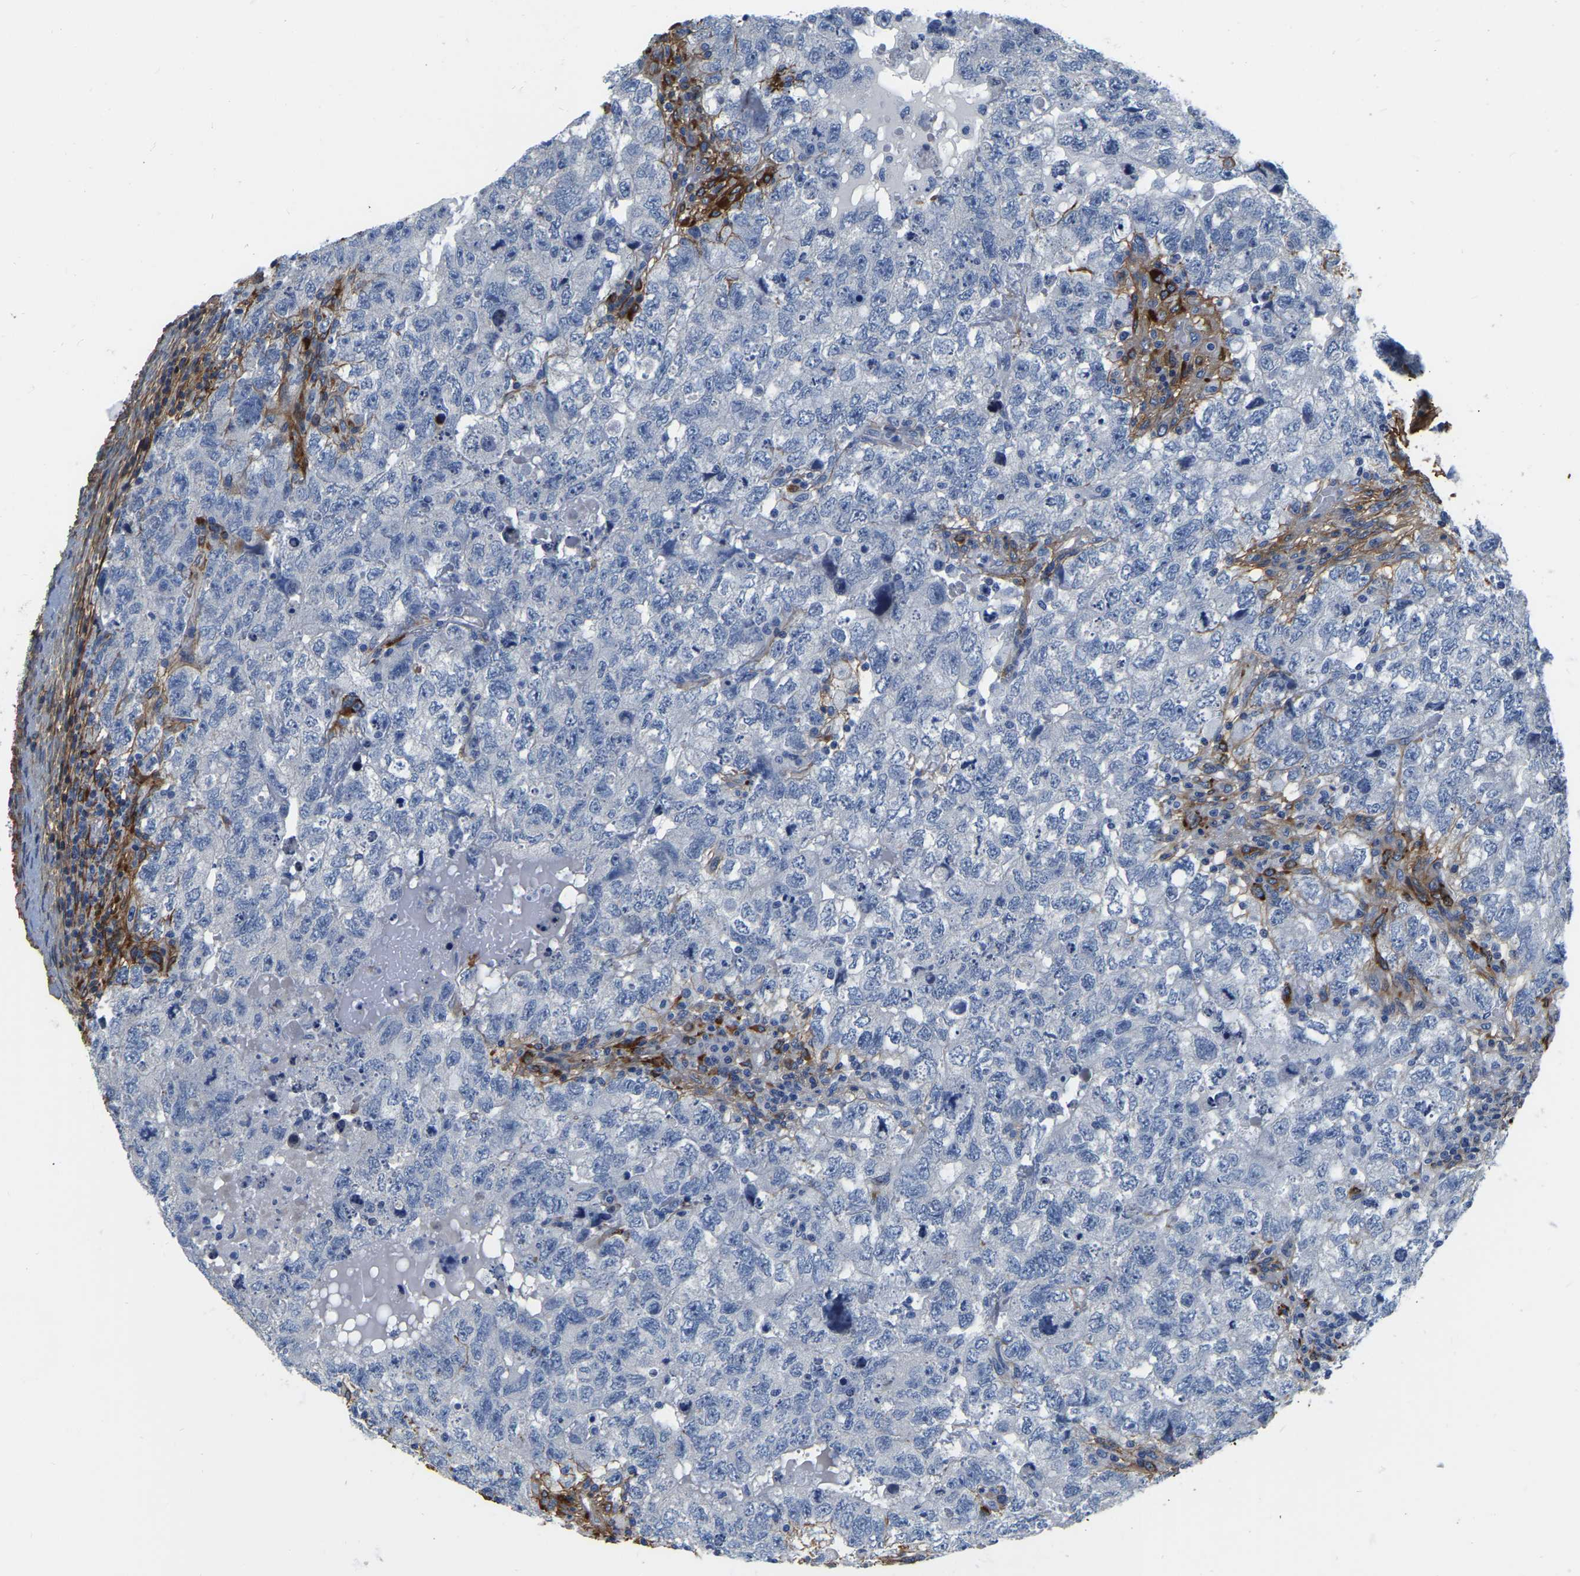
{"staining": {"intensity": "negative", "quantity": "none", "location": "none"}, "tissue": "testis cancer", "cell_type": "Tumor cells", "image_type": "cancer", "snomed": [{"axis": "morphology", "description": "Carcinoma, Embryonal, NOS"}, {"axis": "topography", "description": "Testis"}], "caption": "There is no significant positivity in tumor cells of testis cancer (embryonal carcinoma).", "gene": "COL6A1", "patient": {"sex": "male", "age": 36}}